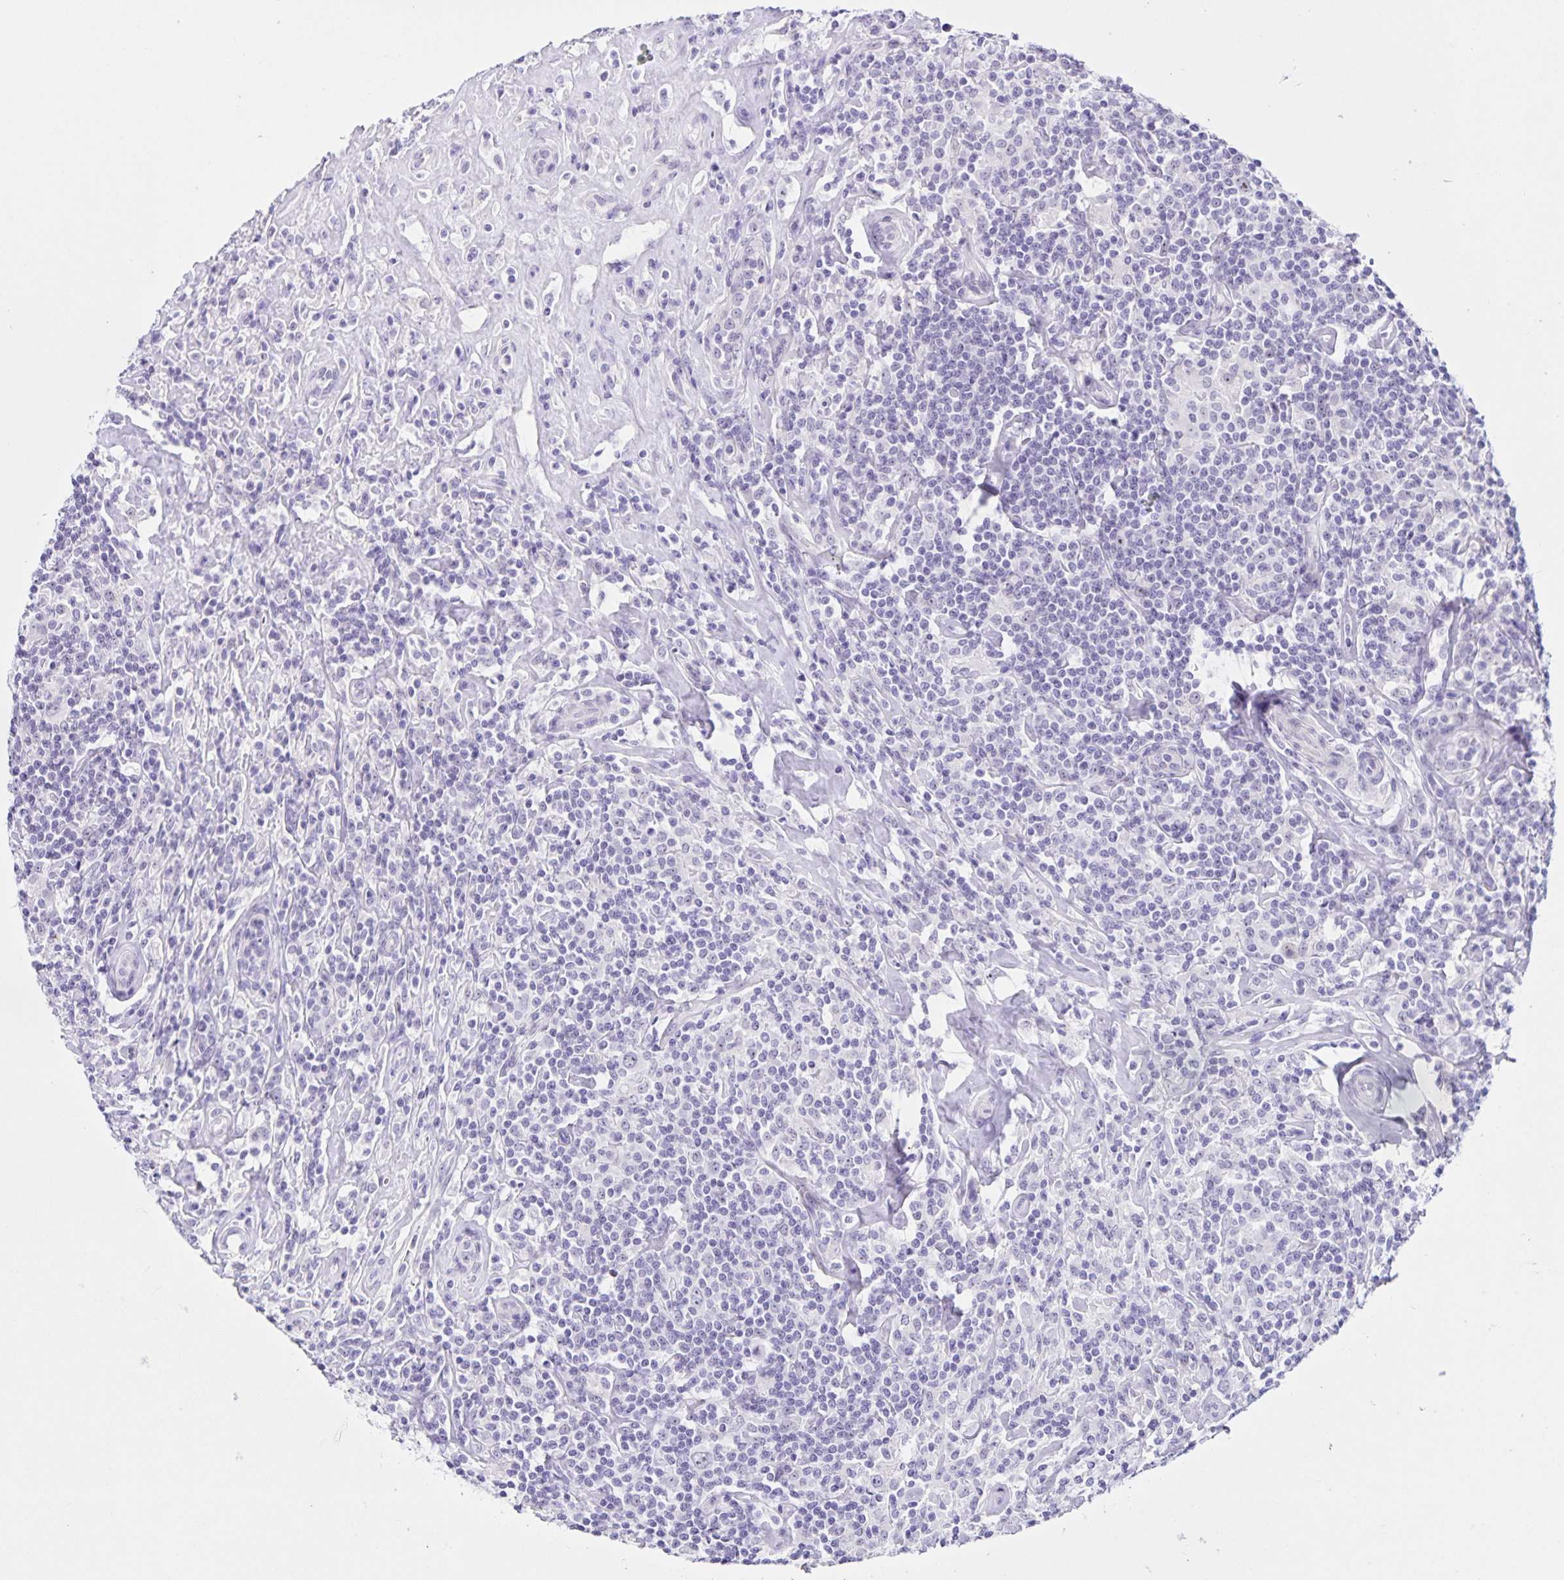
{"staining": {"intensity": "negative", "quantity": "none", "location": "none"}, "tissue": "lymphoma", "cell_type": "Tumor cells", "image_type": "cancer", "snomed": [{"axis": "morphology", "description": "Hodgkin's disease, NOS"}, {"axis": "morphology", "description": "Hodgkin's lymphoma, nodular sclerosis"}, {"axis": "topography", "description": "Lymph node"}], "caption": "The photomicrograph shows no staining of tumor cells in lymphoma. The staining was performed using DAB (3,3'-diaminobenzidine) to visualize the protein expression in brown, while the nuclei were stained in blue with hematoxylin (Magnification: 20x).", "gene": "FAM170A", "patient": {"sex": "female", "age": 10}}